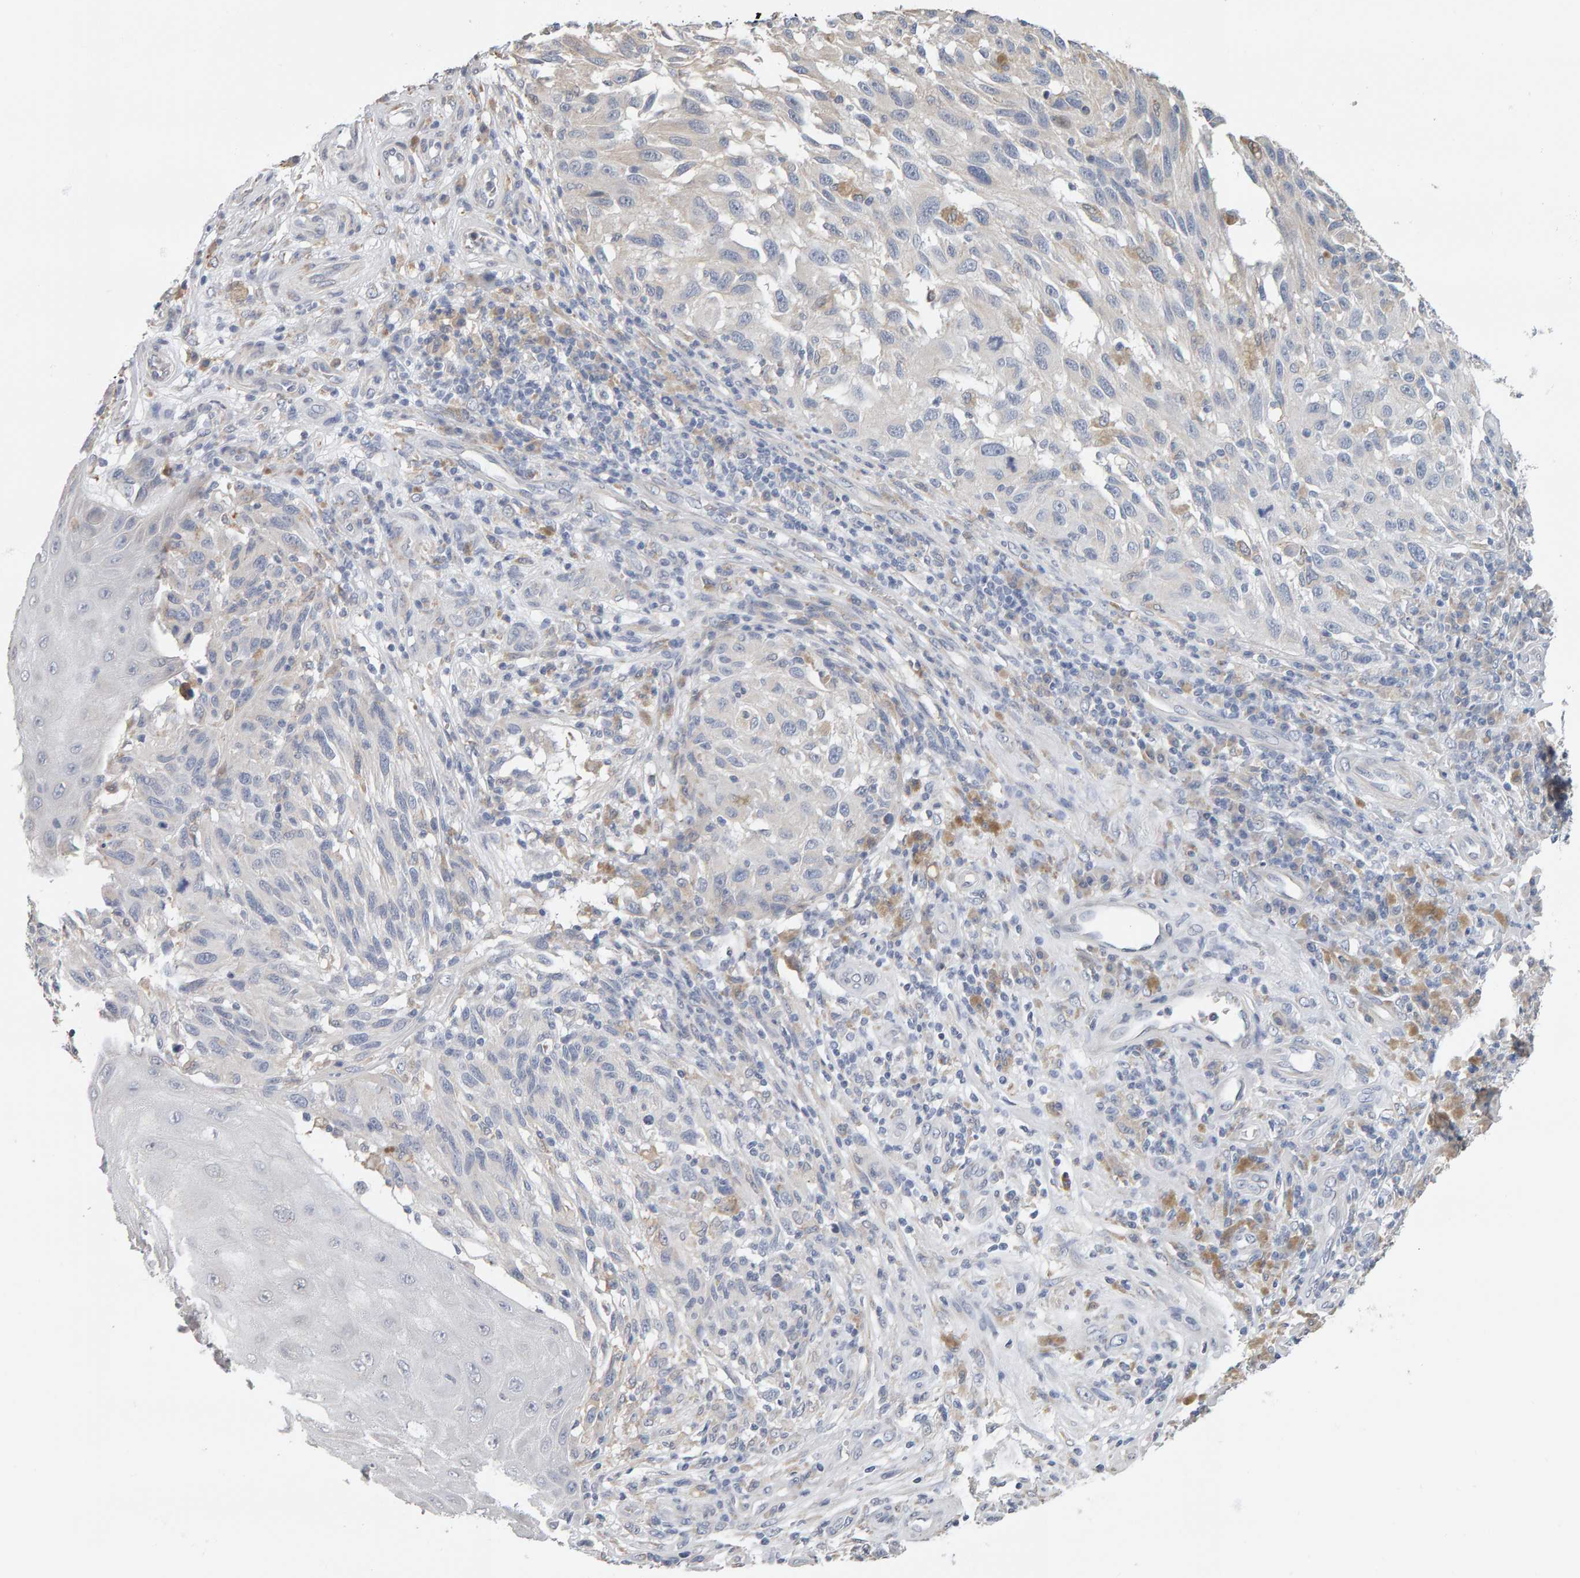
{"staining": {"intensity": "negative", "quantity": "none", "location": "none"}, "tissue": "melanoma", "cell_type": "Tumor cells", "image_type": "cancer", "snomed": [{"axis": "morphology", "description": "Malignant melanoma, NOS"}, {"axis": "topography", "description": "Skin"}], "caption": "Protein analysis of melanoma exhibits no significant positivity in tumor cells. The staining was performed using DAB to visualize the protein expression in brown, while the nuclei were stained in blue with hematoxylin (Magnification: 20x).", "gene": "ADHFE1", "patient": {"sex": "female", "age": 73}}